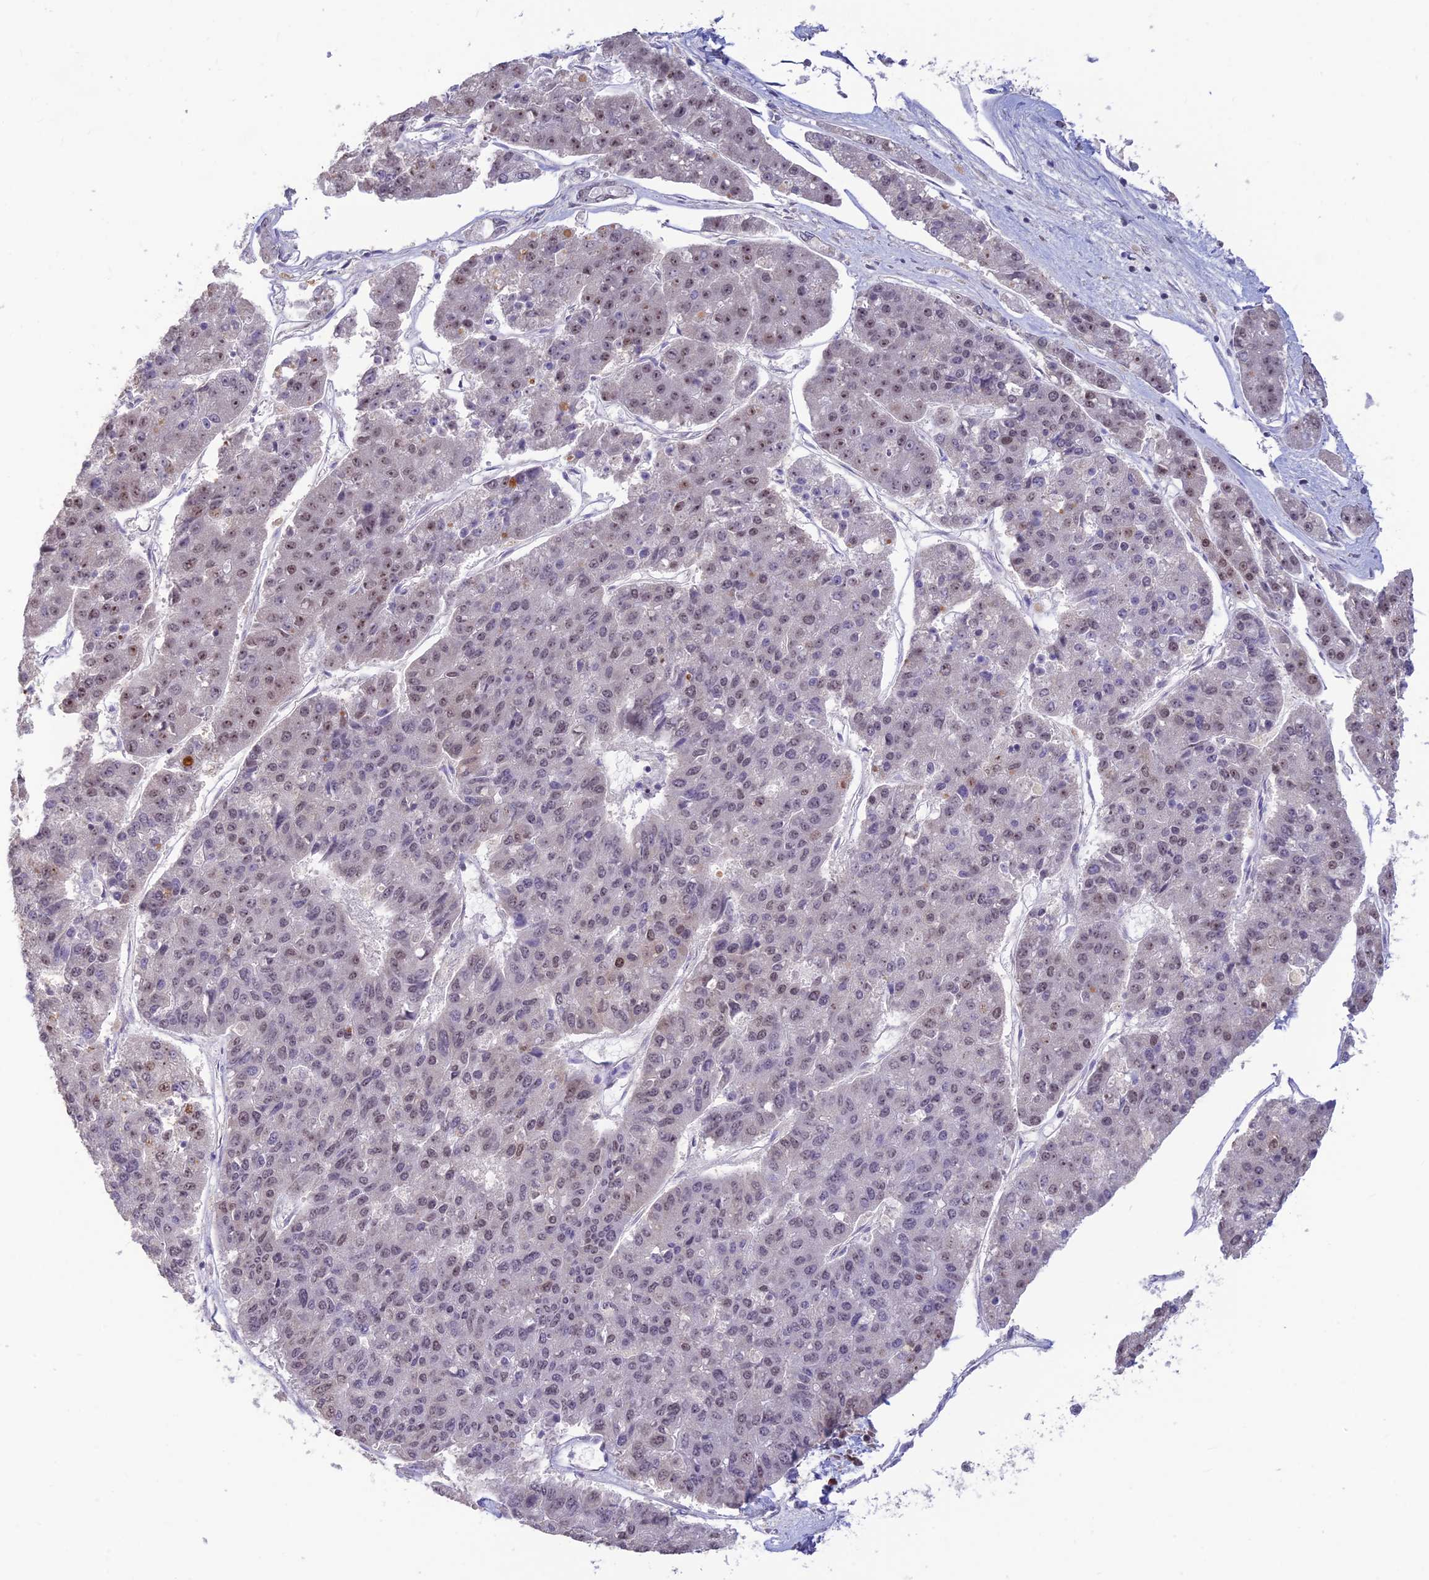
{"staining": {"intensity": "weak", "quantity": "<25%", "location": "nuclear"}, "tissue": "pancreatic cancer", "cell_type": "Tumor cells", "image_type": "cancer", "snomed": [{"axis": "morphology", "description": "Adenocarcinoma, NOS"}, {"axis": "topography", "description": "Pancreas"}], "caption": "Immunohistochemistry histopathology image of human pancreatic cancer stained for a protein (brown), which displays no staining in tumor cells.", "gene": "POLR1G", "patient": {"sex": "male", "age": 50}}